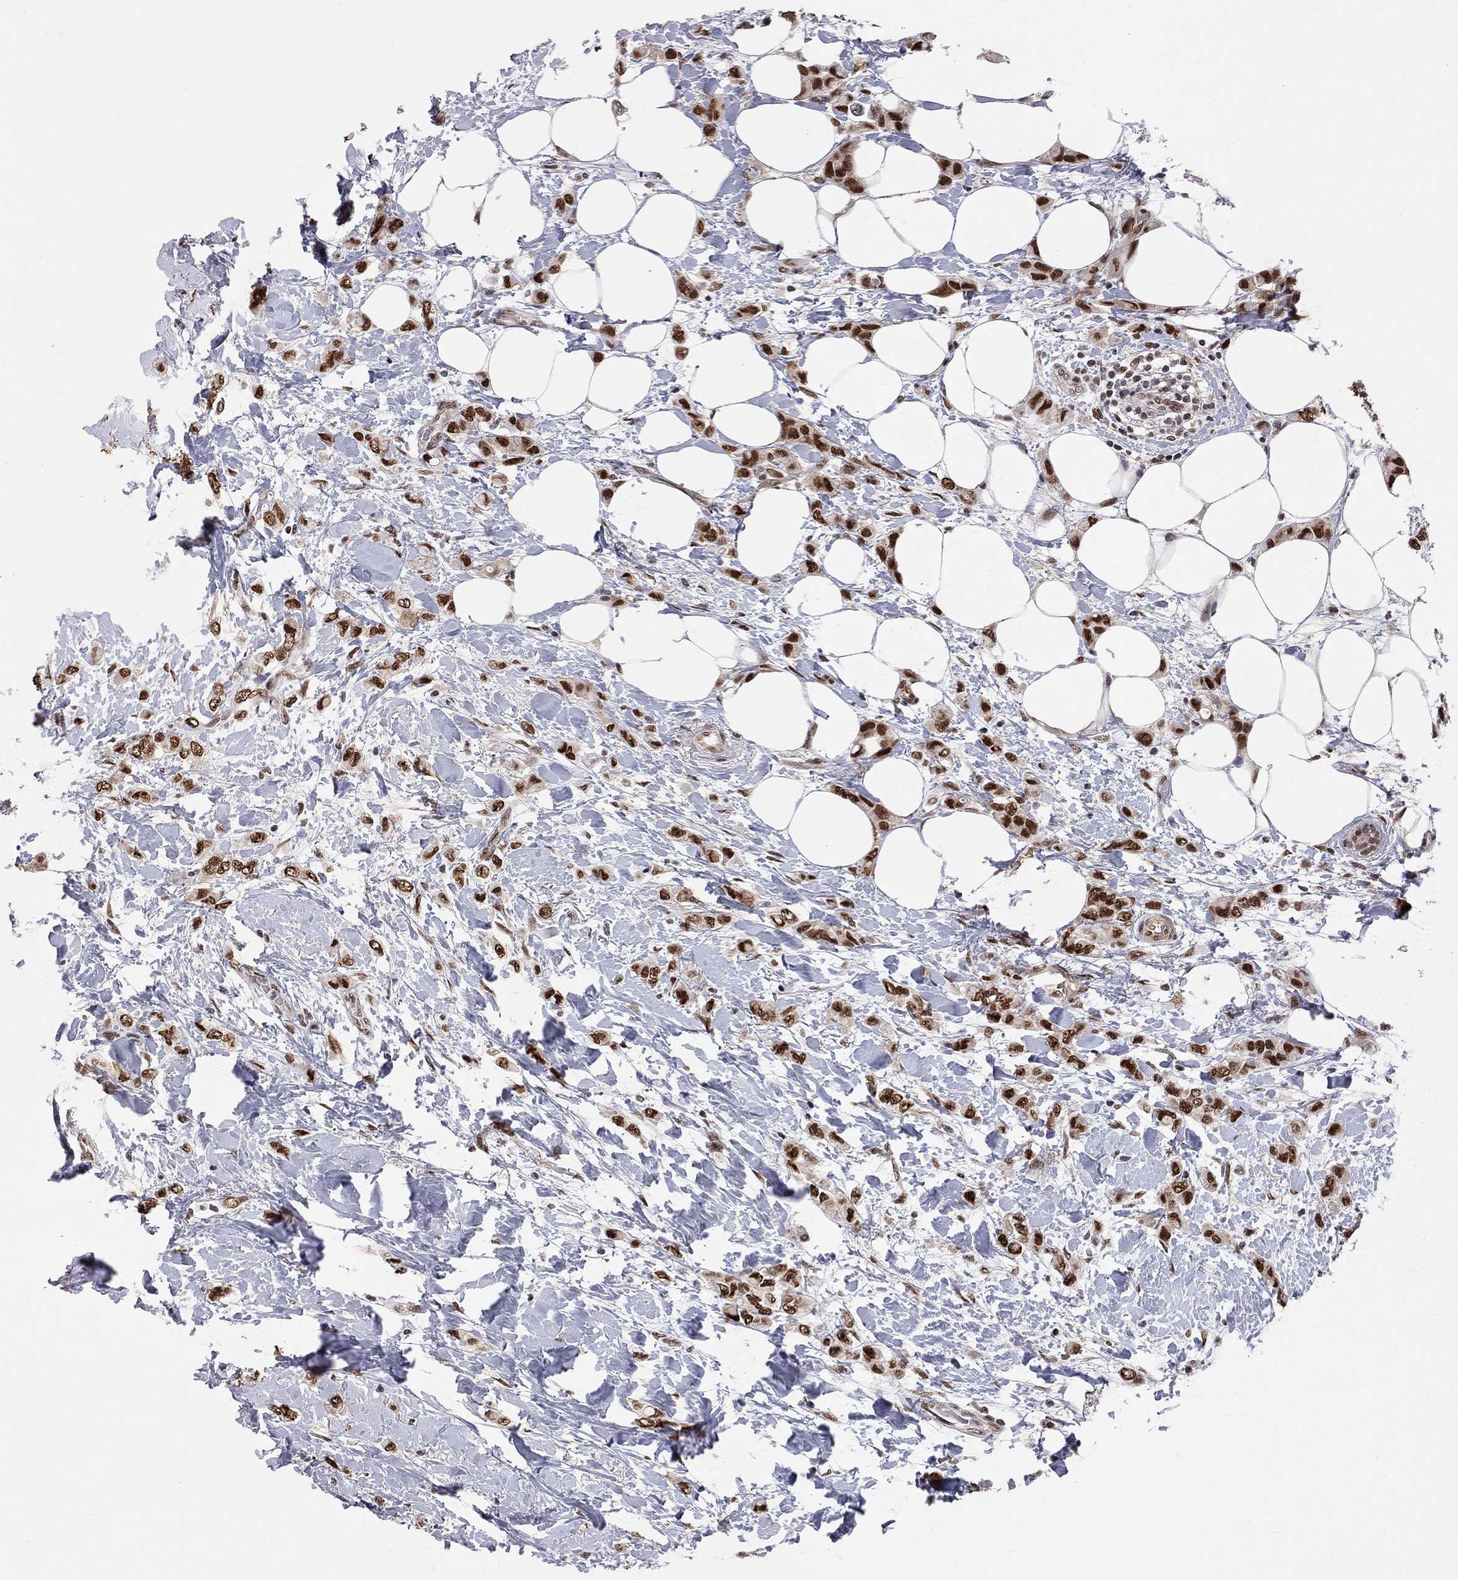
{"staining": {"intensity": "strong", "quantity": ">75%", "location": "nuclear"}, "tissue": "breast cancer", "cell_type": "Tumor cells", "image_type": "cancer", "snomed": [{"axis": "morphology", "description": "Lobular carcinoma"}, {"axis": "topography", "description": "Breast"}], "caption": "A high amount of strong nuclear expression is identified in approximately >75% of tumor cells in lobular carcinoma (breast) tissue.", "gene": "SAP30L", "patient": {"sex": "female", "age": 66}}